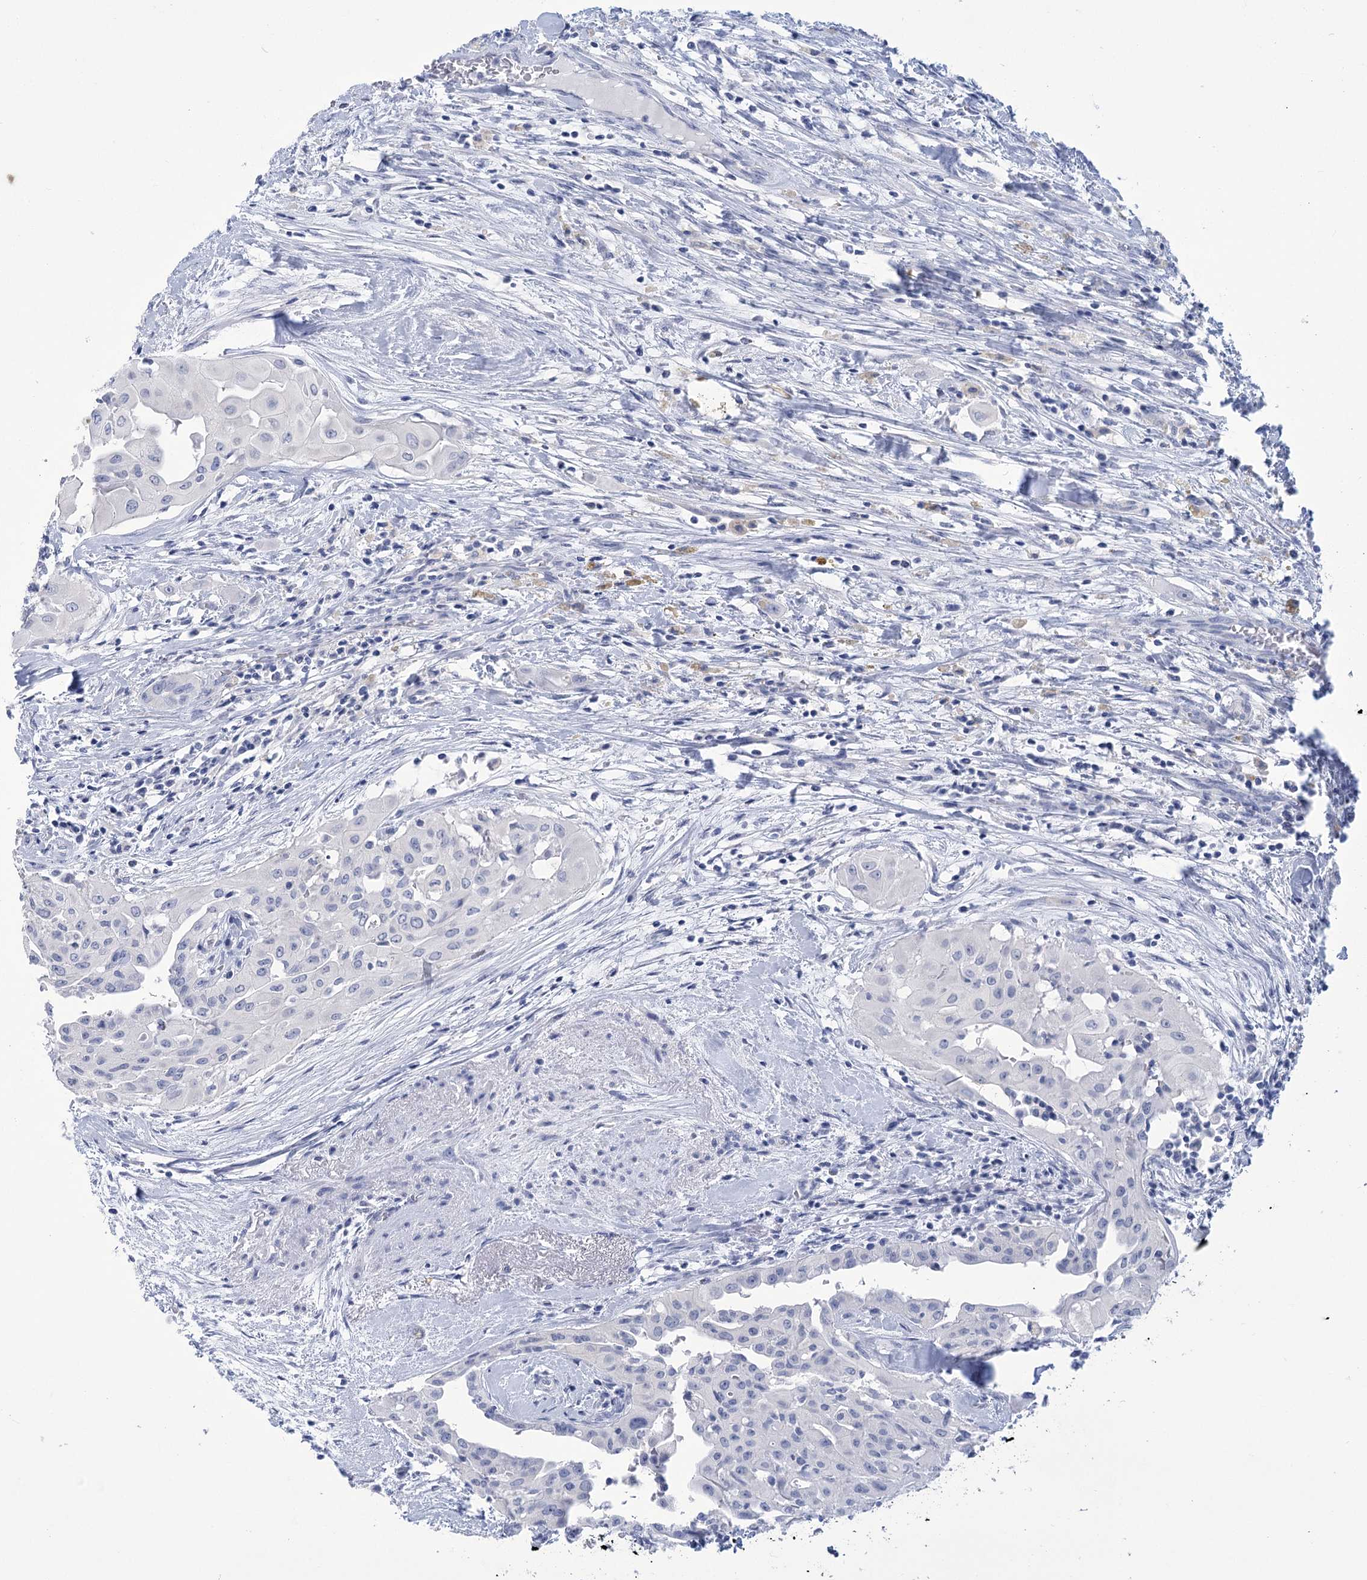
{"staining": {"intensity": "negative", "quantity": "none", "location": "none"}, "tissue": "thyroid cancer", "cell_type": "Tumor cells", "image_type": "cancer", "snomed": [{"axis": "morphology", "description": "Papillary adenocarcinoma, NOS"}, {"axis": "topography", "description": "Thyroid gland"}], "caption": "Thyroid cancer (papillary adenocarcinoma) was stained to show a protein in brown. There is no significant staining in tumor cells.", "gene": "PBLD", "patient": {"sex": "female", "age": 59}}